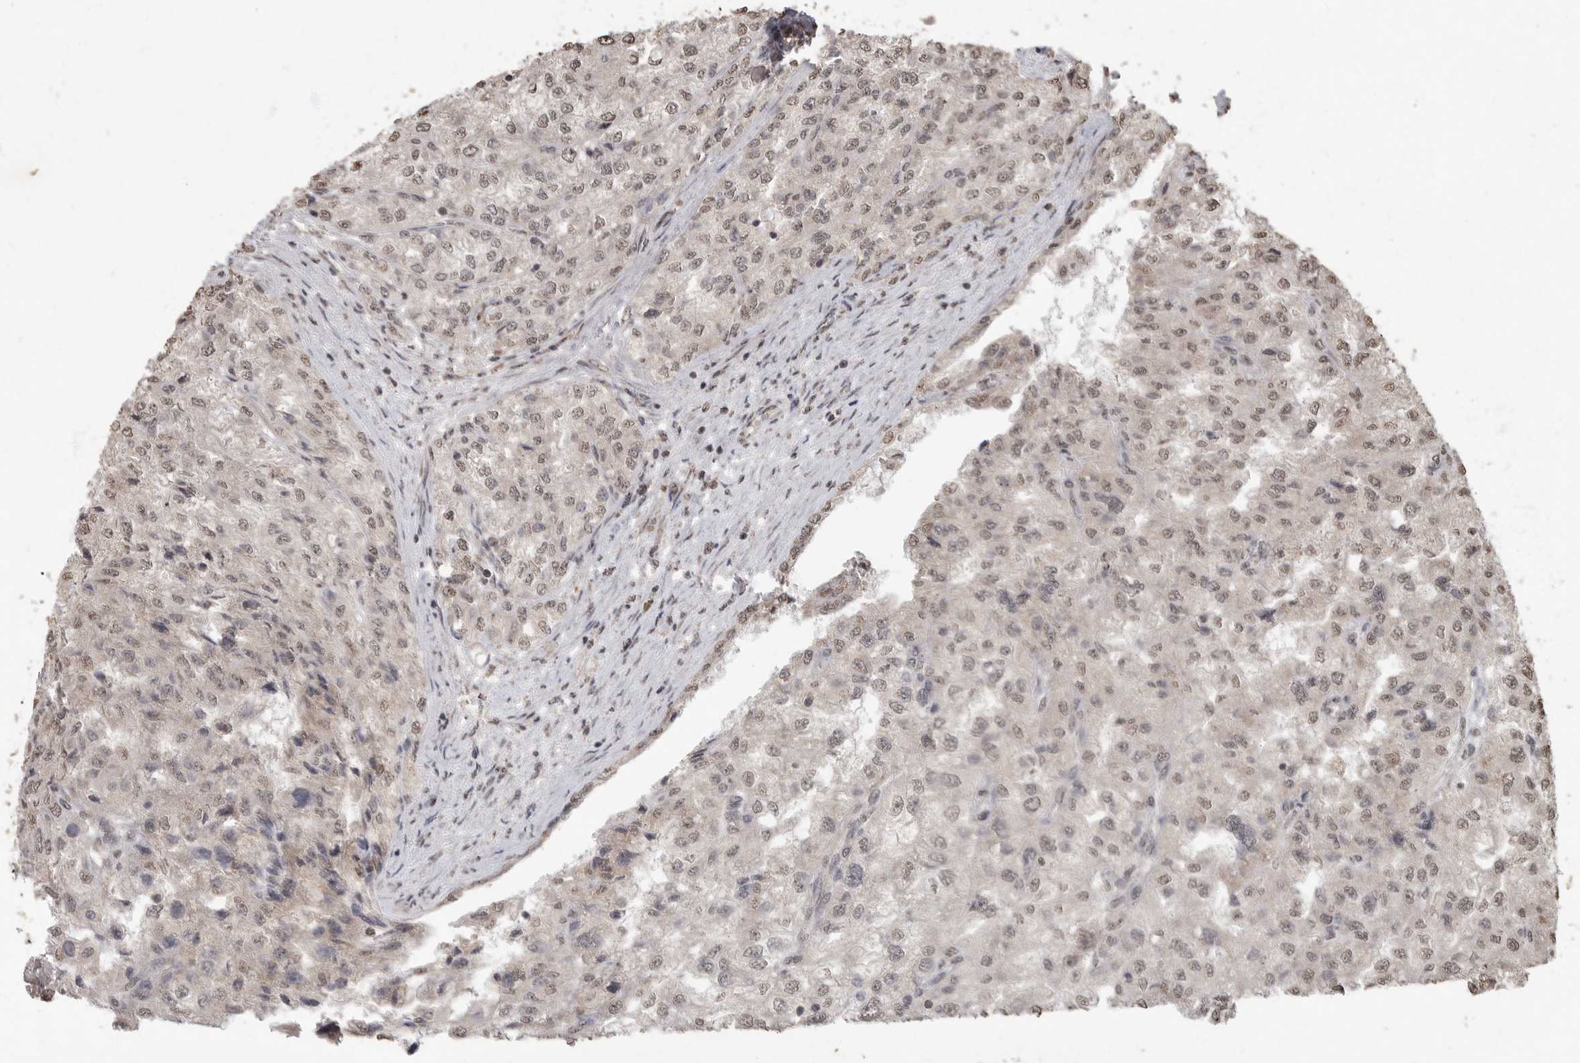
{"staining": {"intensity": "weak", "quantity": ">75%", "location": "nuclear"}, "tissue": "renal cancer", "cell_type": "Tumor cells", "image_type": "cancer", "snomed": [{"axis": "morphology", "description": "Adenocarcinoma, NOS"}, {"axis": "topography", "description": "Kidney"}], "caption": "Immunohistochemistry of human renal cancer reveals low levels of weak nuclear staining in approximately >75% of tumor cells.", "gene": "MAFG", "patient": {"sex": "female", "age": 54}}